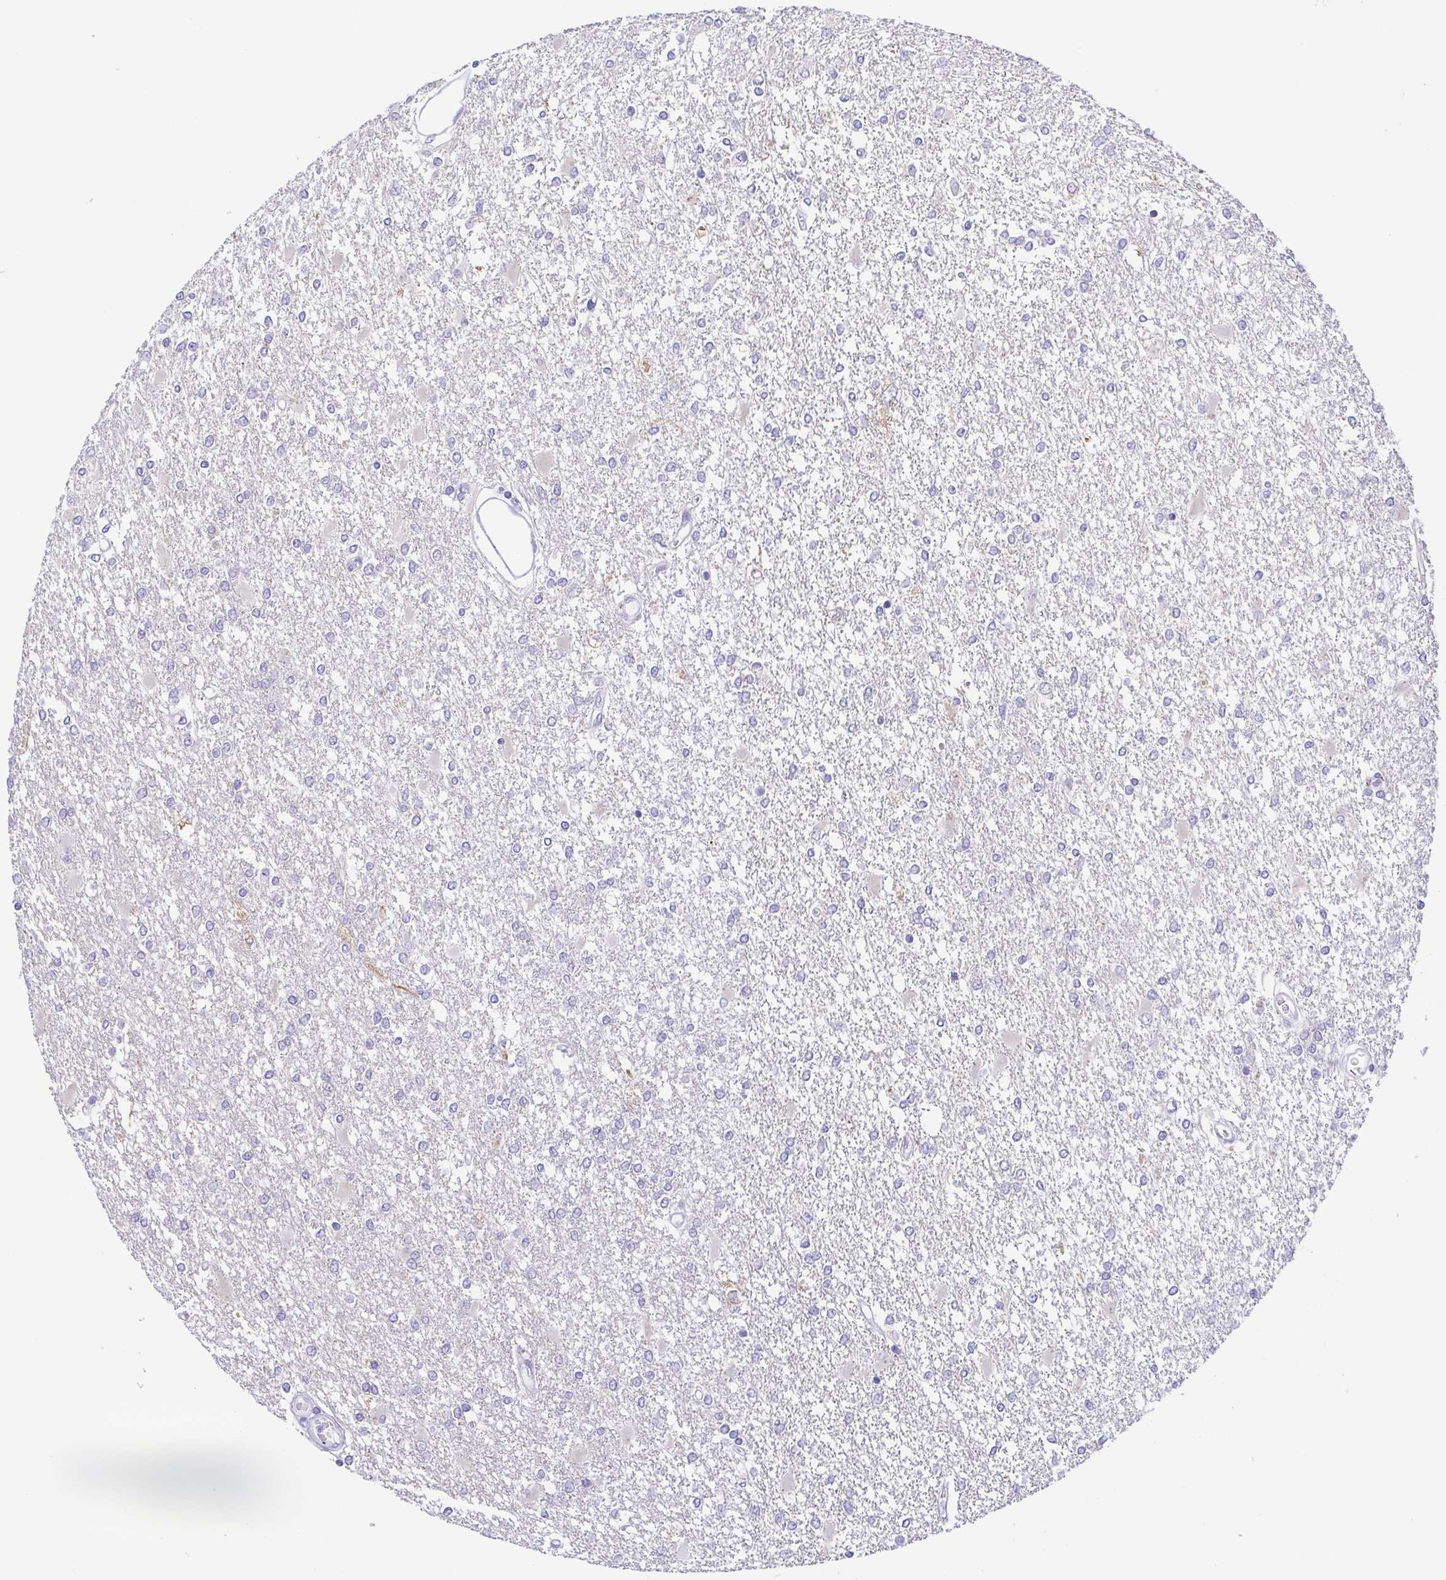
{"staining": {"intensity": "negative", "quantity": "none", "location": "none"}, "tissue": "glioma", "cell_type": "Tumor cells", "image_type": "cancer", "snomed": [{"axis": "morphology", "description": "Glioma, malignant, High grade"}, {"axis": "topography", "description": "Cerebral cortex"}], "caption": "A photomicrograph of glioma stained for a protein demonstrates no brown staining in tumor cells.", "gene": "MUCL3", "patient": {"sex": "male", "age": 79}}